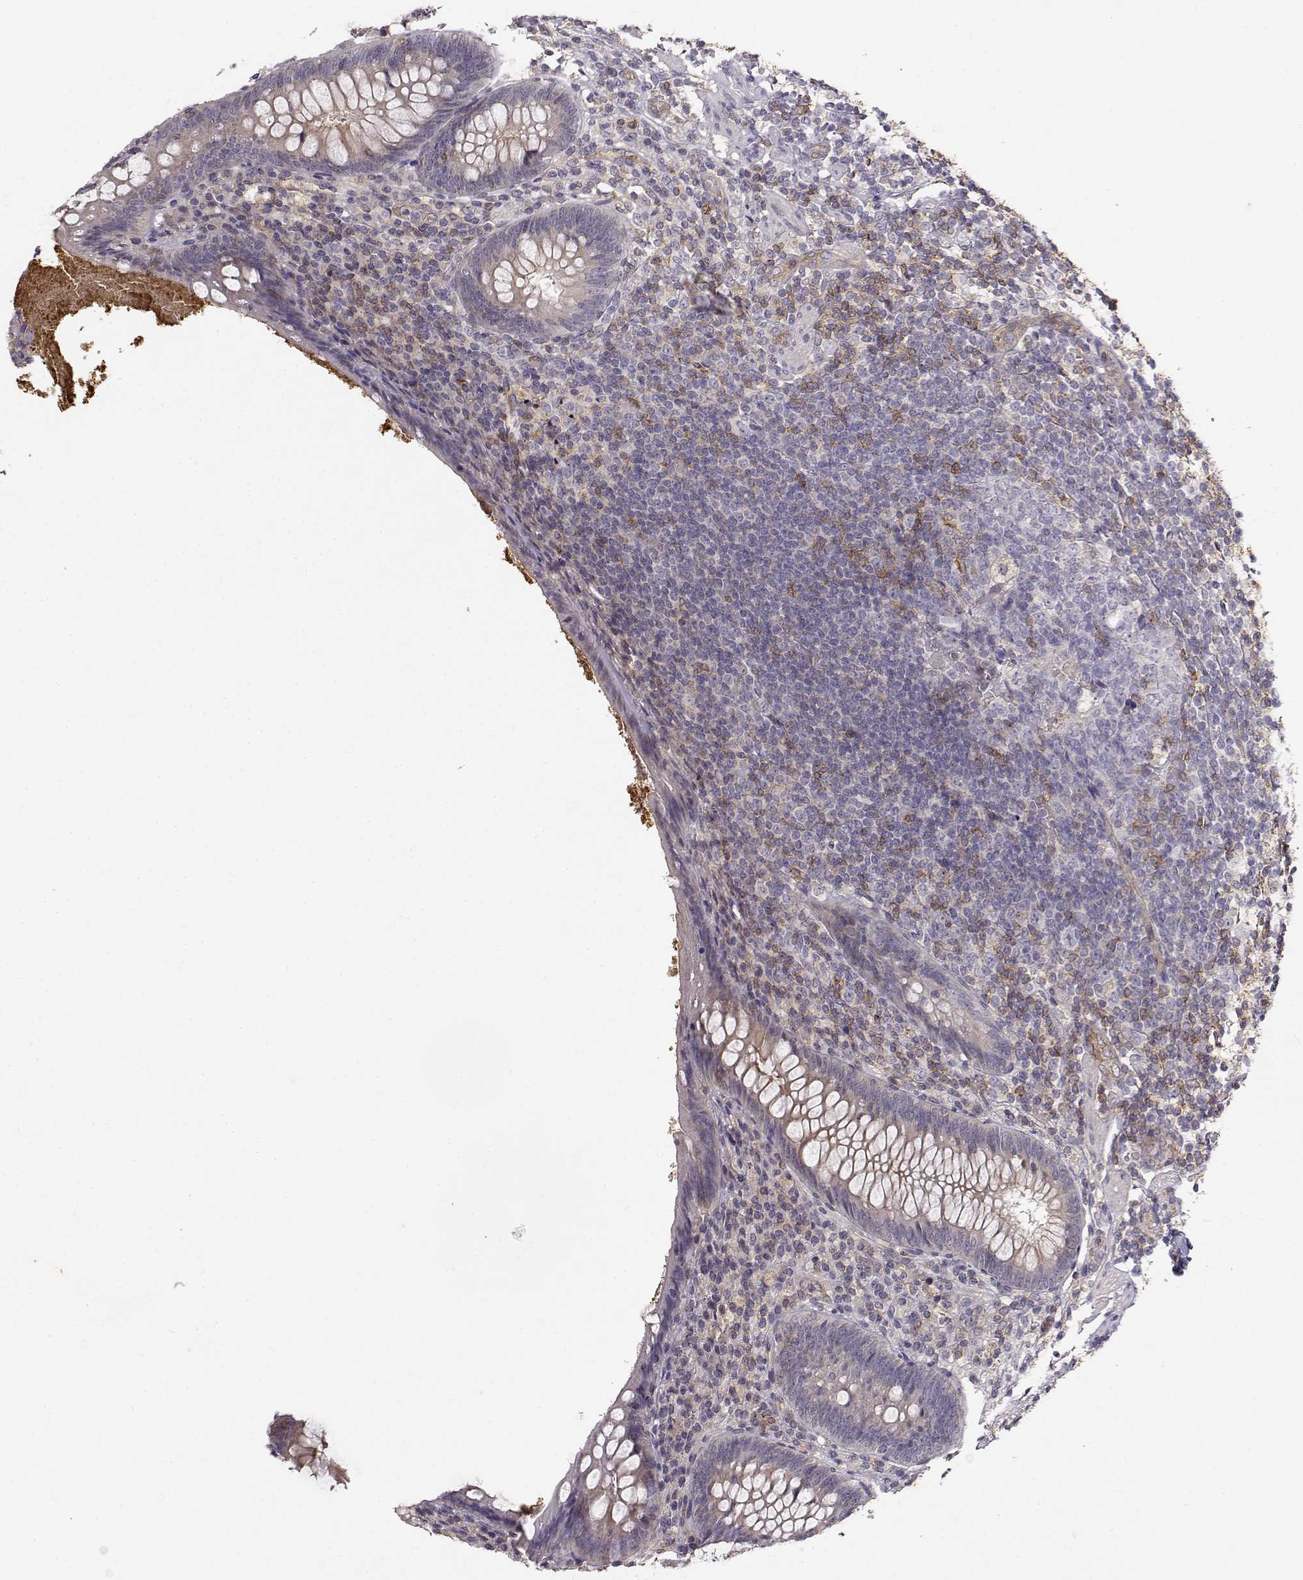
{"staining": {"intensity": "weak", "quantity": "<25%", "location": "cytoplasmic/membranous"}, "tissue": "appendix", "cell_type": "Glandular cells", "image_type": "normal", "snomed": [{"axis": "morphology", "description": "Normal tissue, NOS"}, {"axis": "topography", "description": "Appendix"}], "caption": "Immunohistochemistry of benign appendix exhibits no staining in glandular cells. Brightfield microscopy of IHC stained with DAB (3,3'-diaminobenzidine) (brown) and hematoxylin (blue), captured at high magnification.", "gene": "IFITM1", "patient": {"sex": "male", "age": 47}}